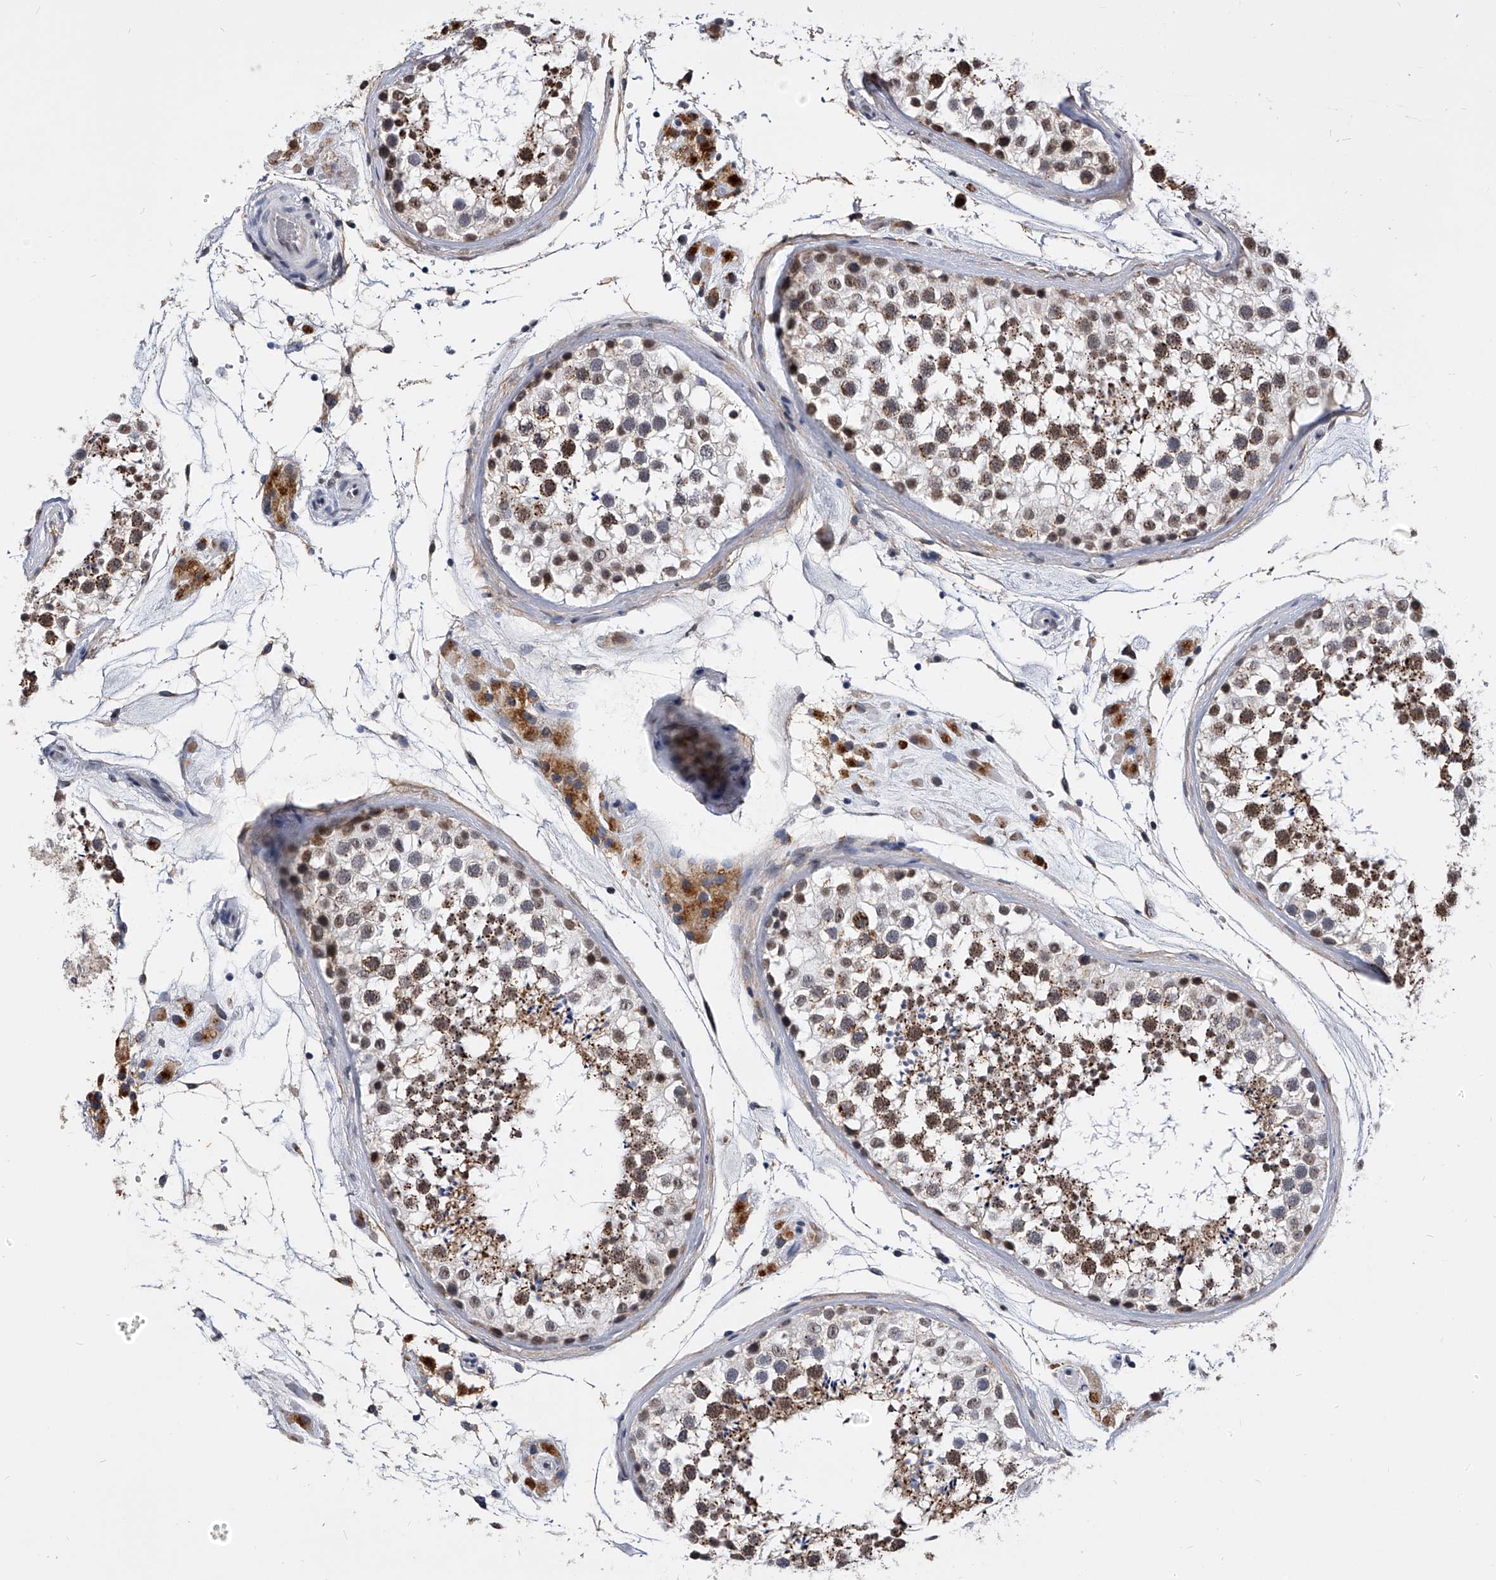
{"staining": {"intensity": "strong", "quantity": "25%-75%", "location": "cytoplasmic/membranous"}, "tissue": "testis", "cell_type": "Cells in seminiferous ducts", "image_type": "normal", "snomed": [{"axis": "morphology", "description": "Normal tissue, NOS"}, {"axis": "topography", "description": "Testis"}], "caption": "Protein staining of benign testis demonstrates strong cytoplasmic/membranous expression in about 25%-75% of cells in seminiferous ducts.", "gene": "ZNF529", "patient": {"sex": "male", "age": 46}}